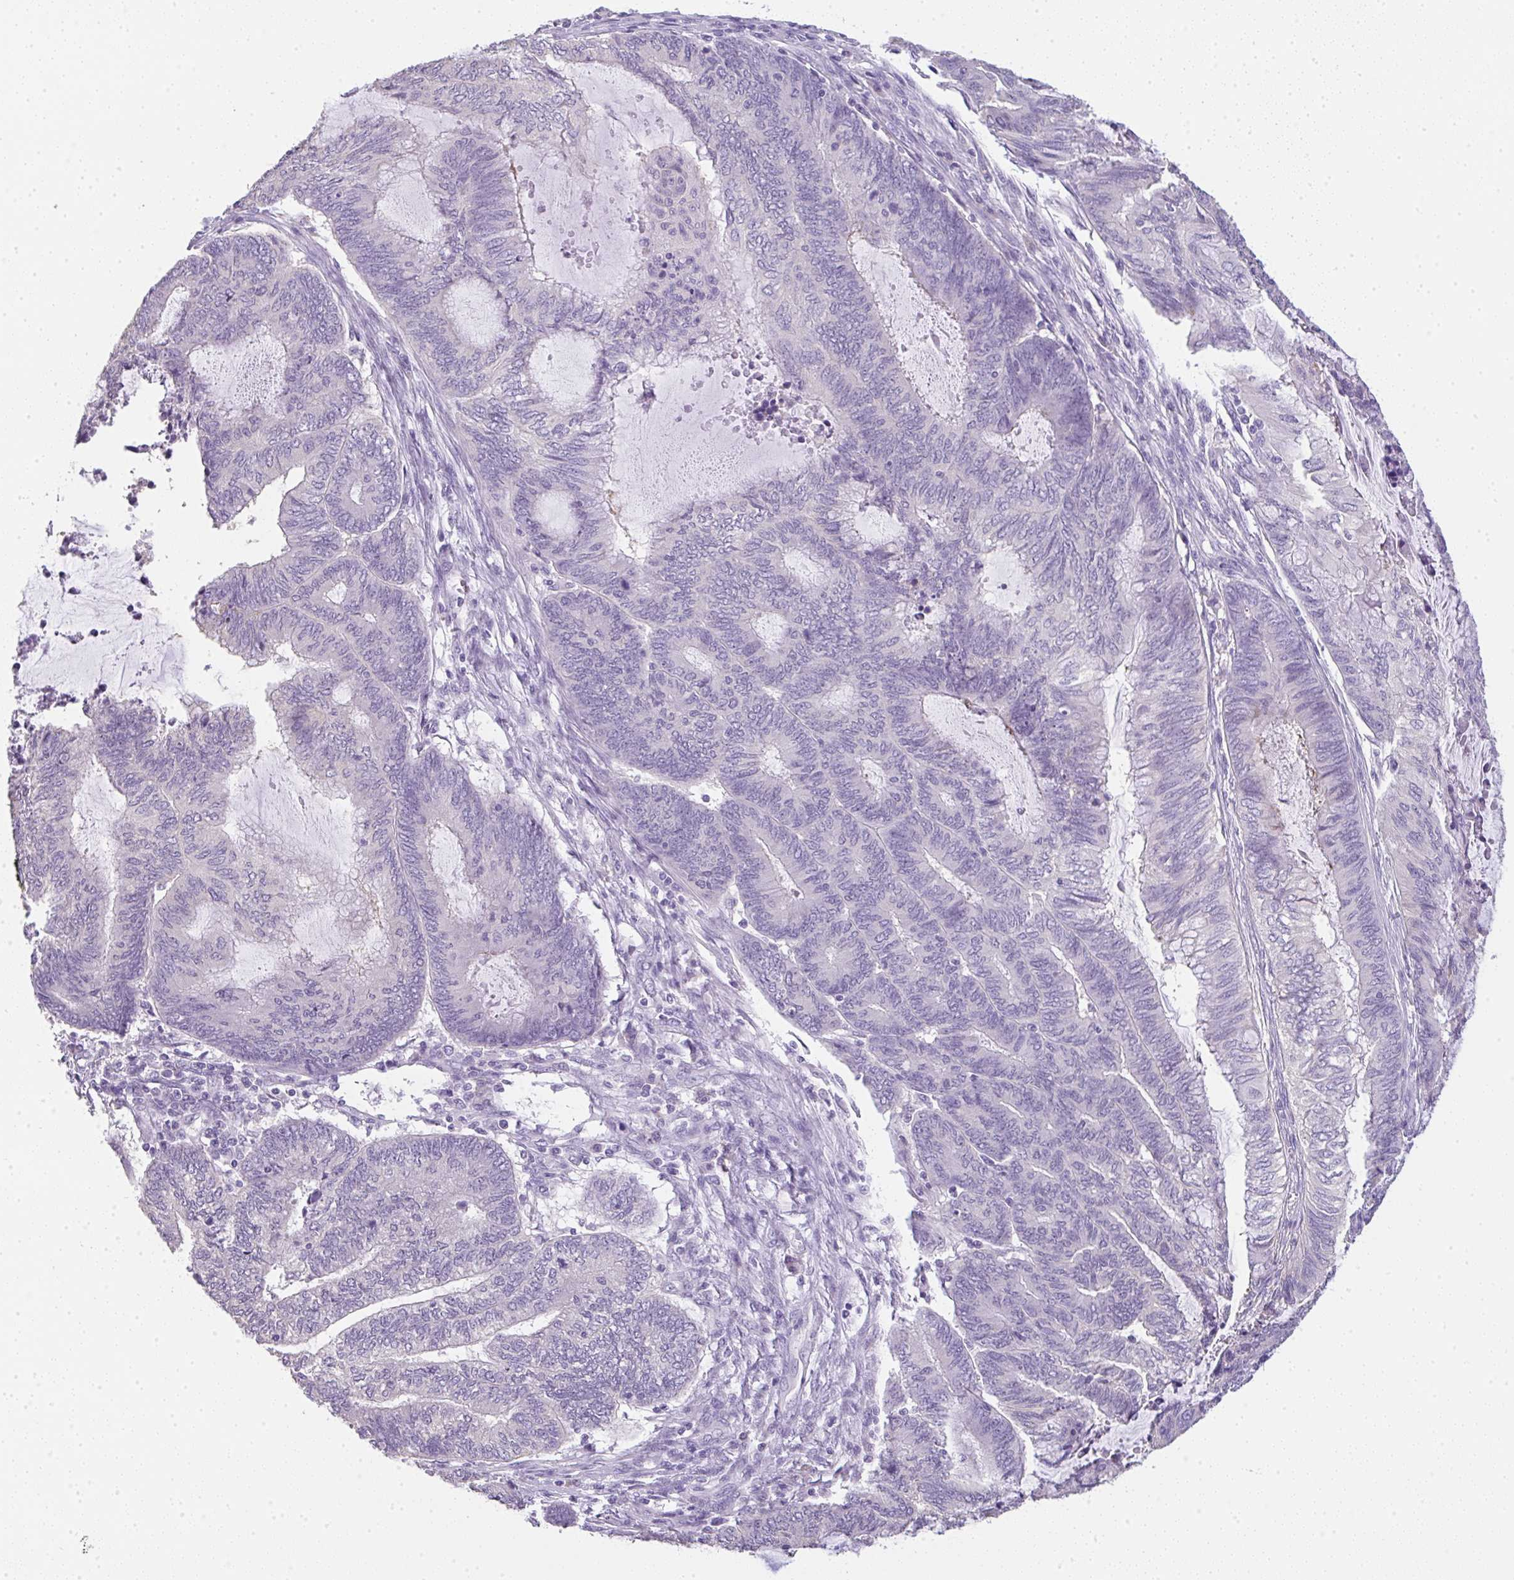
{"staining": {"intensity": "negative", "quantity": "none", "location": "none"}, "tissue": "endometrial cancer", "cell_type": "Tumor cells", "image_type": "cancer", "snomed": [{"axis": "morphology", "description": "Adenocarcinoma, NOS"}, {"axis": "topography", "description": "Uterus"}, {"axis": "topography", "description": "Endometrium"}], "caption": "The histopathology image reveals no staining of tumor cells in endometrial adenocarcinoma.", "gene": "LPAR4", "patient": {"sex": "female", "age": 70}}